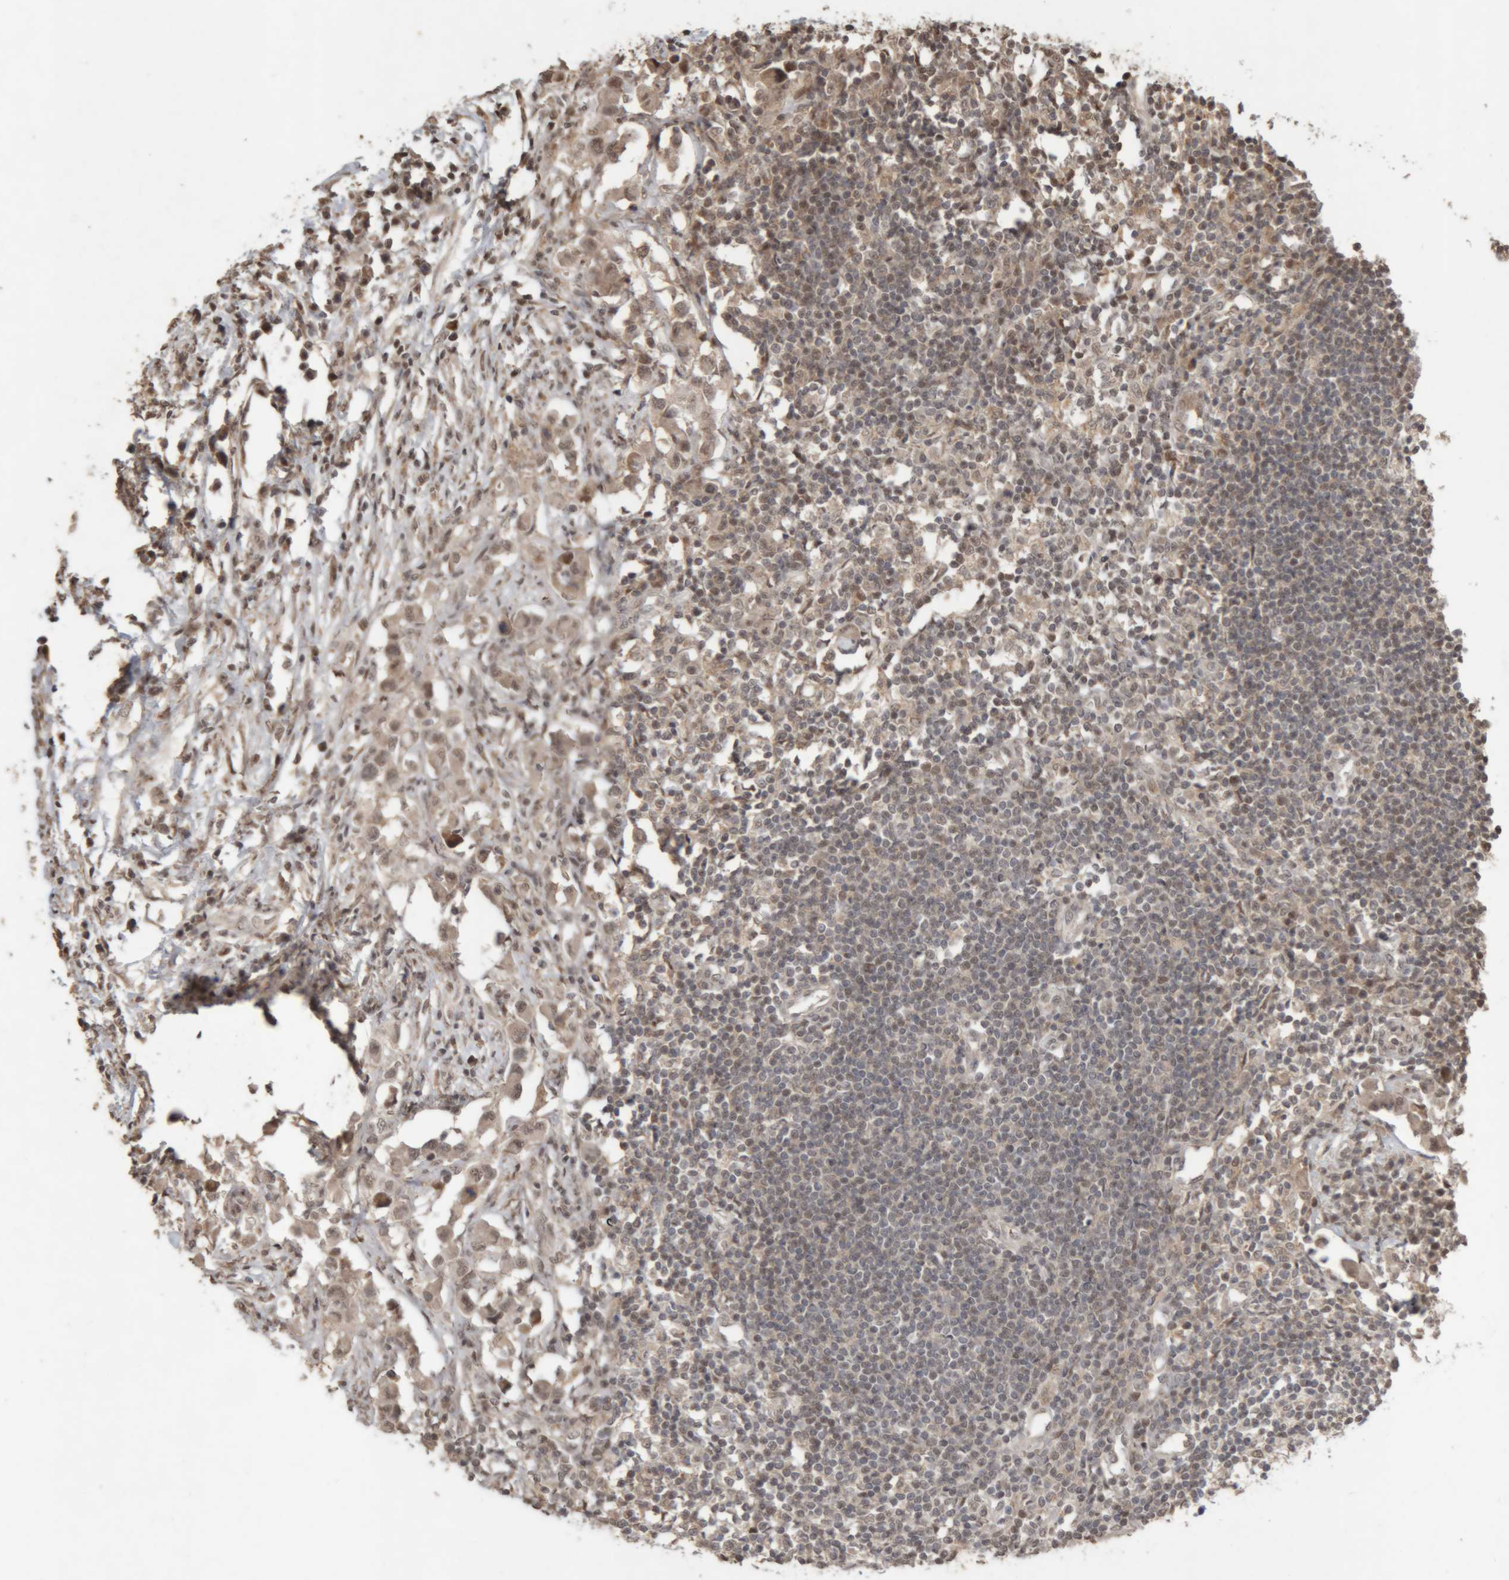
{"staining": {"intensity": "moderate", "quantity": "25%-75%", "location": "cytoplasmic/membranous,nuclear"}, "tissue": "lymph node", "cell_type": "Germinal center cells", "image_type": "normal", "snomed": [{"axis": "morphology", "description": "Normal tissue, NOS"}, {"axis": "morphology", "description": "Malignant melanoma, Metastatic site"}, {"axis": "topography", "description": "Lymph node"}], "caption": "High-magnification brightfield microscopy of benign lymph node stained with DAB (3,3'-diaminobenzidine) (brown) and counterstained with hematoxylin (blue). germinal center cells exhibit moderate cytoplasmic/membranous,nuclear positivity is present in approximately25%-75% of cells.", "gene": "KEAP1", "patient": {"sex": "male", "age": 41}}